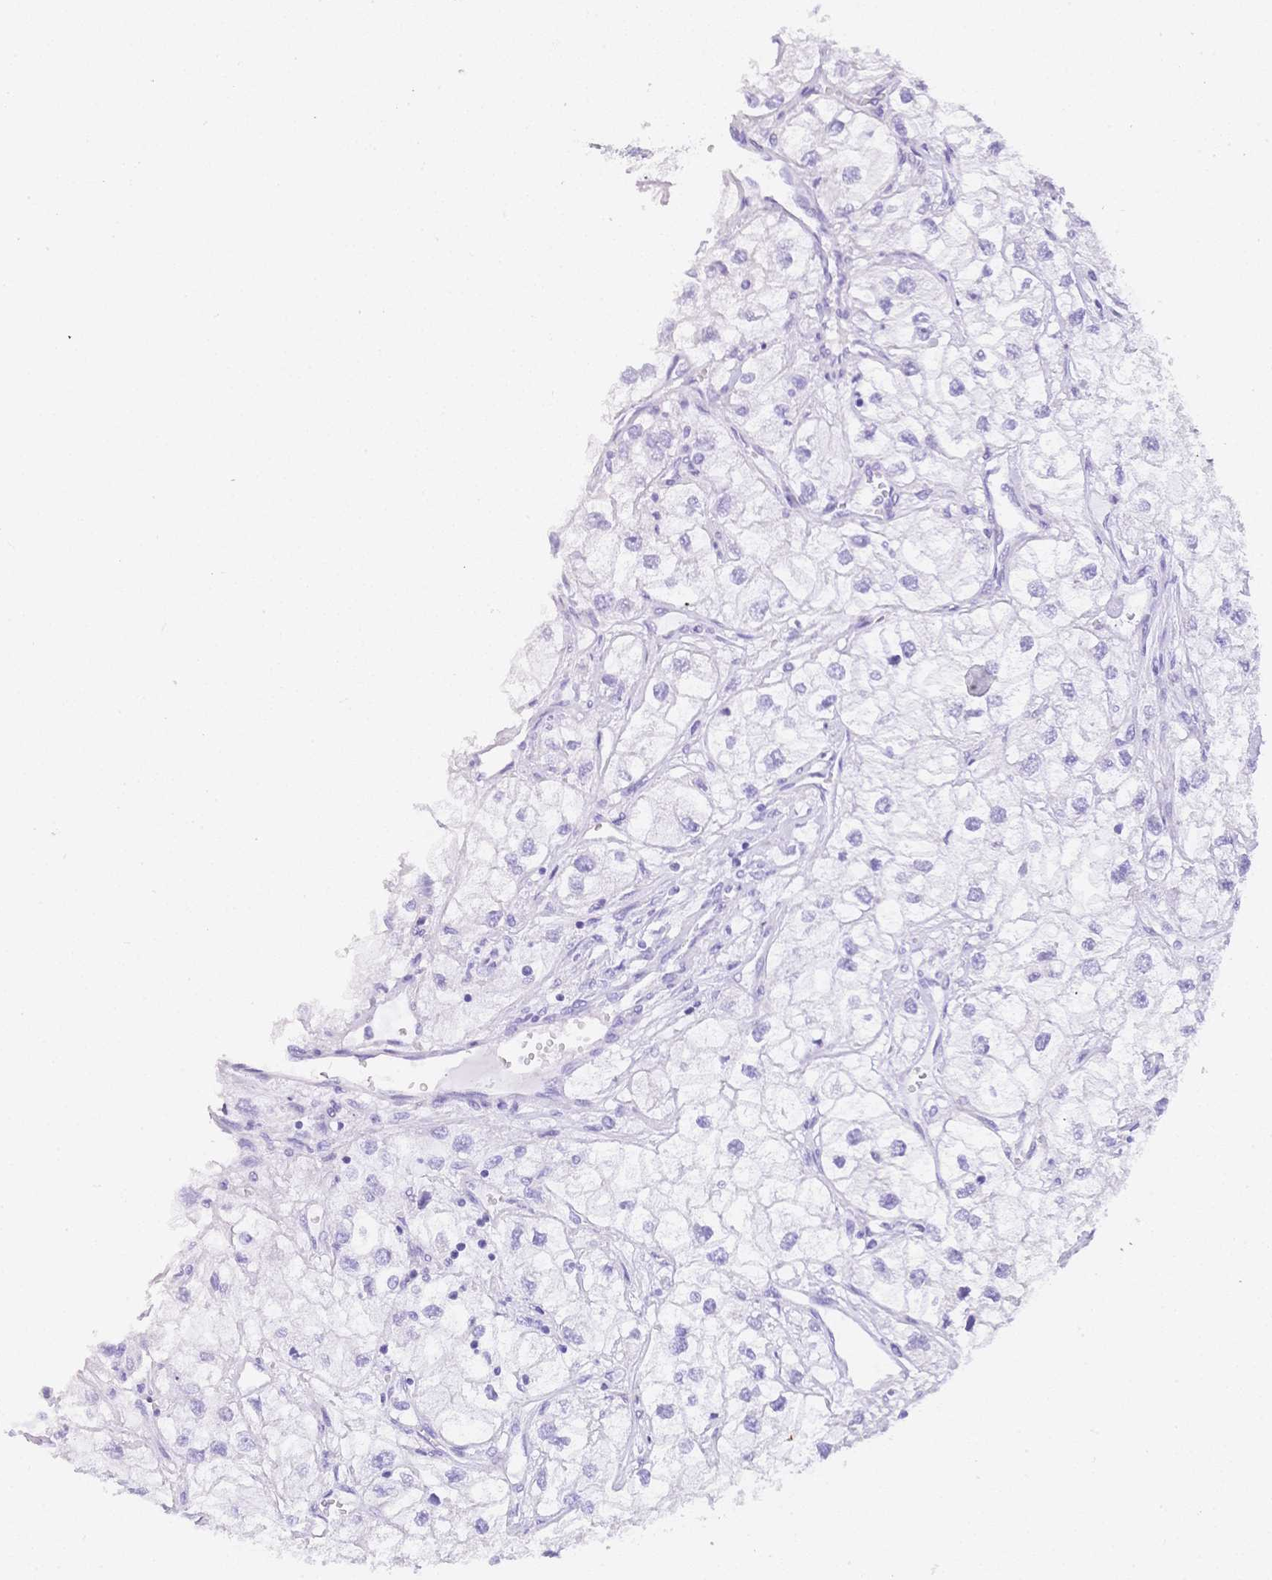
{"staining": {"intensity": "negative", "quantity": "none", "location": "none"}, "tissue": "renal cancer", "cell_type": "Tumor cells", "image_type": "cancer", "snomed": [{"axis": "morphology", "description": "Adenocarcinoma, NOS"}, {"axis": "topography", "description": "Kidney"}], "caption": "Adenocarcinoma (renal) stained for a protein using IHC displays no staining tumor cells.", "gene": "MUC21", "patient": {"sex": "male", "age": 59}}